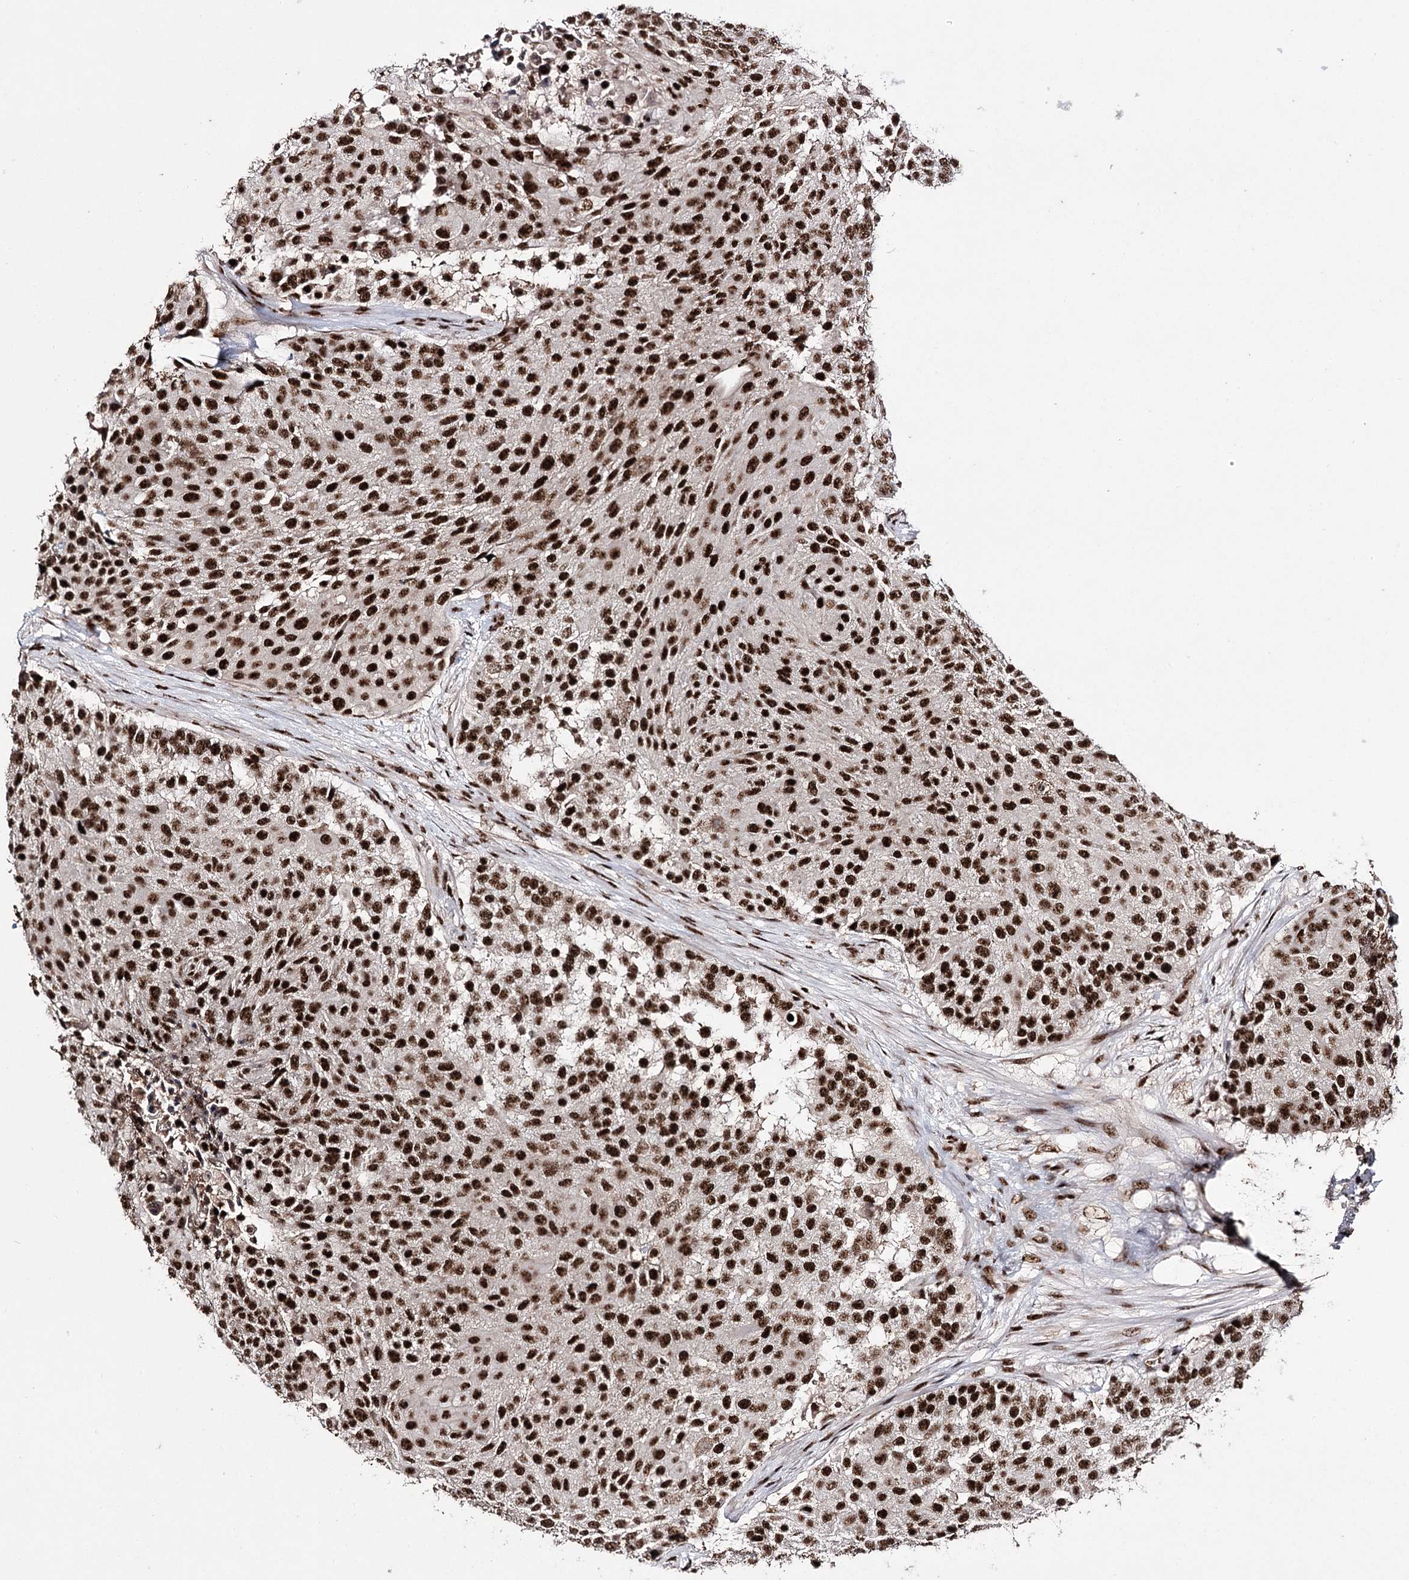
{"staining": {"intensity": "strong", "quantity": ">75%", "location": "nuclear"}, "tissue": "urothelial cancer", "cell_type": "Tumor cells", "image_type": "cancer", "snomed": [{"axis": "morphology", "description": "Urothelial carcinoma, High grade"}, {"axis": "topography", "description": "Urinary bladder"}], "caption": "Urothelial cancer stained with a protein marker shows strong staining in tumor cells.", "gene": "PRPF40A", "patient": {"sex": "female", "age": 63}}